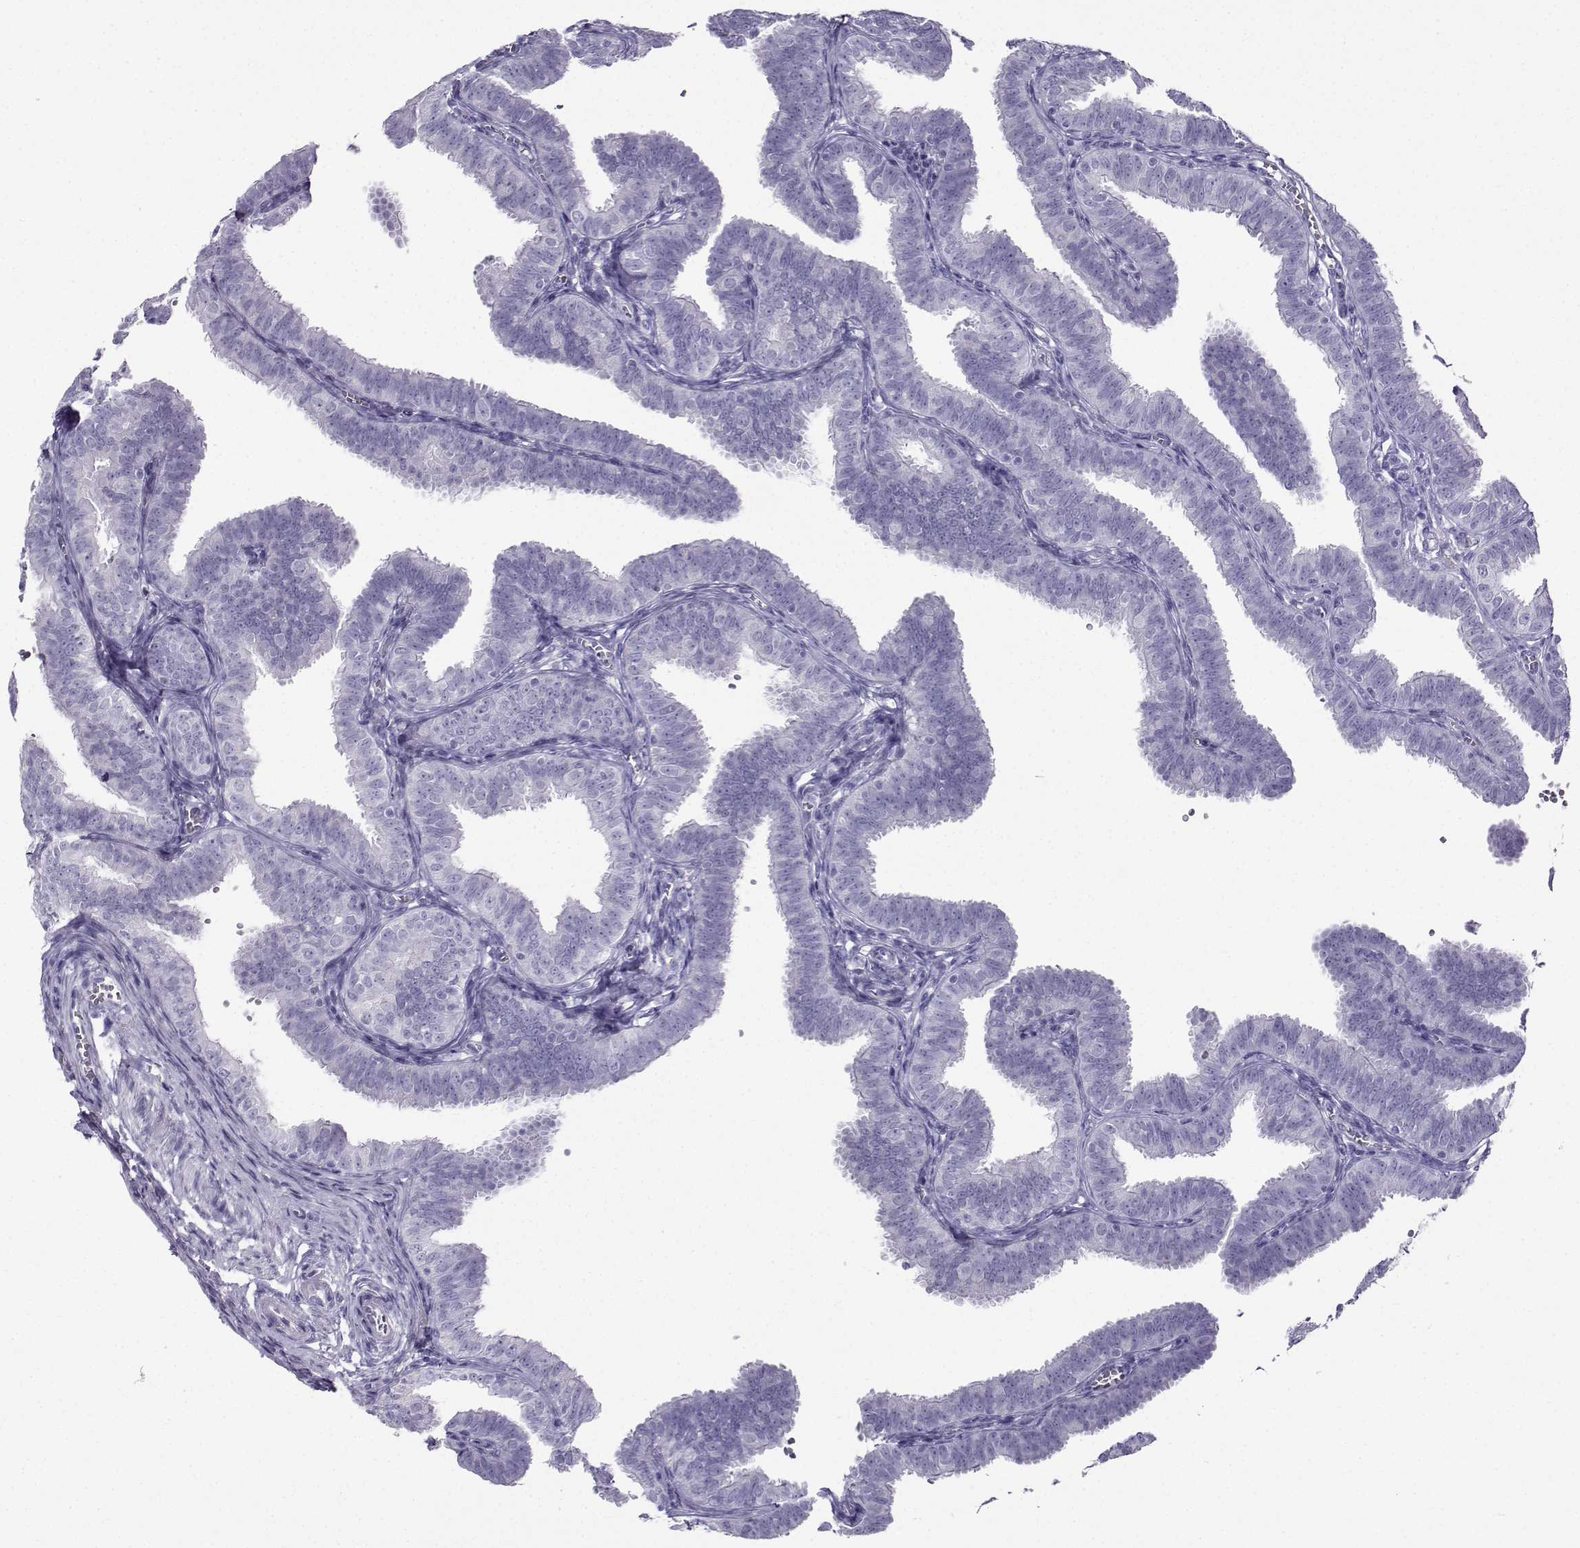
{"staining": {"intensity": "negative", "quantity": "none", "location": "none"}, "tissue": "fallopian tube", "cell_type": "Glandular cells", "image_type": "normal", "snomed": [{"axis": "morphology", "description": "Normal tissue, NOS"}, {"axis": "topography", "description": "Fallopian tube"}], "caption": "Immunohistochemical staining of unremarkable fallopian tube demonstrates no significant positivity in glandular cells.", "gene": "FBXO24", "patient": {"sex": "female", "age": 25}}